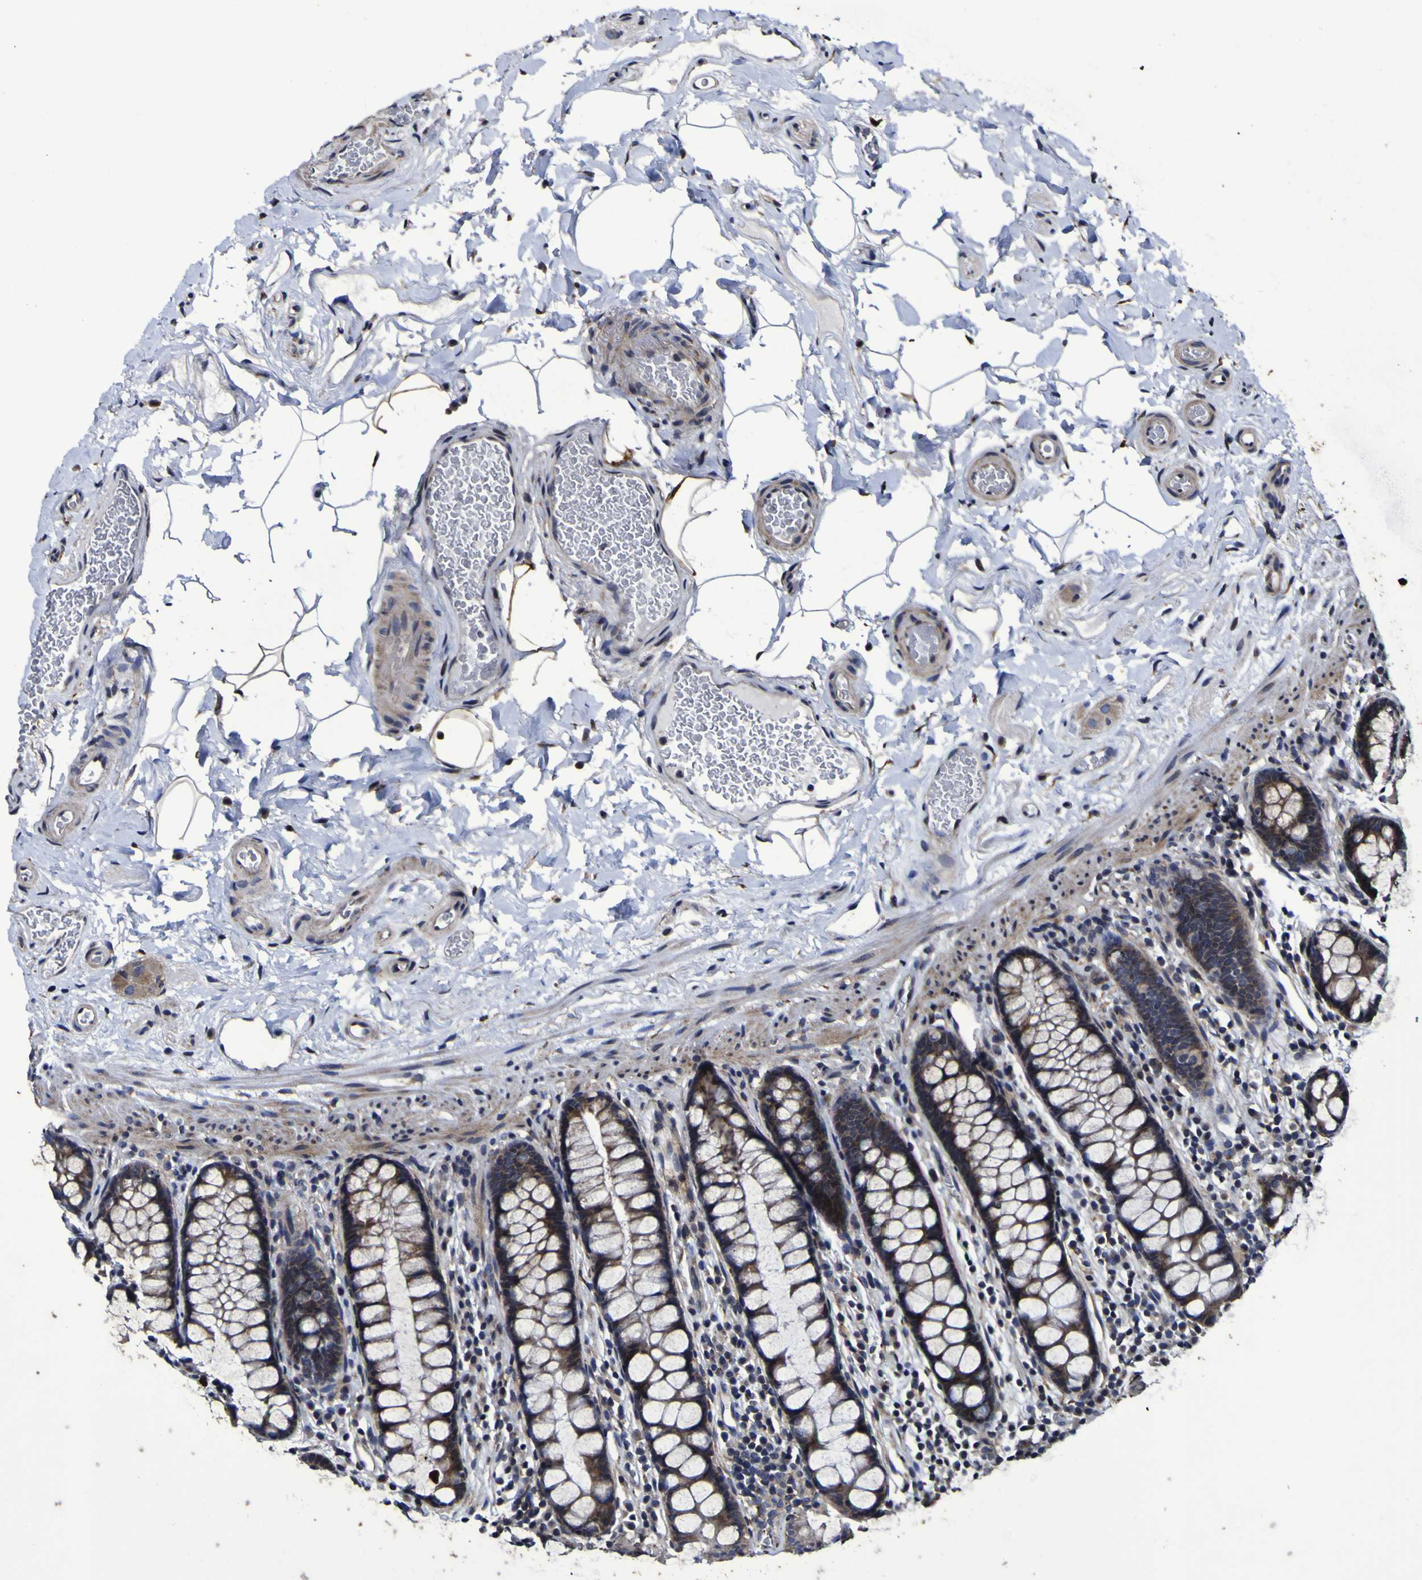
{"staining": {"intensity": "moderate", "quantity": ">75%", "location": "cytoplasmic/membranous"}, "tissue": "colon", "cell_type": "Endothelial cells", "image_type": "normal", "snomed": [{"axis": "morphology", "description": "Normal tissue, NOS"}, {"axis": "topography", "description": "Colon"}], "caption": "IHC staining of unremarkable colon, which exhibits medium levels of moderate cytoplasmic/membranous positivity in approximately >75% of endothelial cells indicating moderate cytoplasmic/membranous protein expression. The staining was performed using DAB (3,3'-diaminobenzidine) (brown) for protein detection and nuclei were counterstained in hematoxylin (blue).", "gene": "P3H1", "patient": {"sex": "female", "age": 80}}